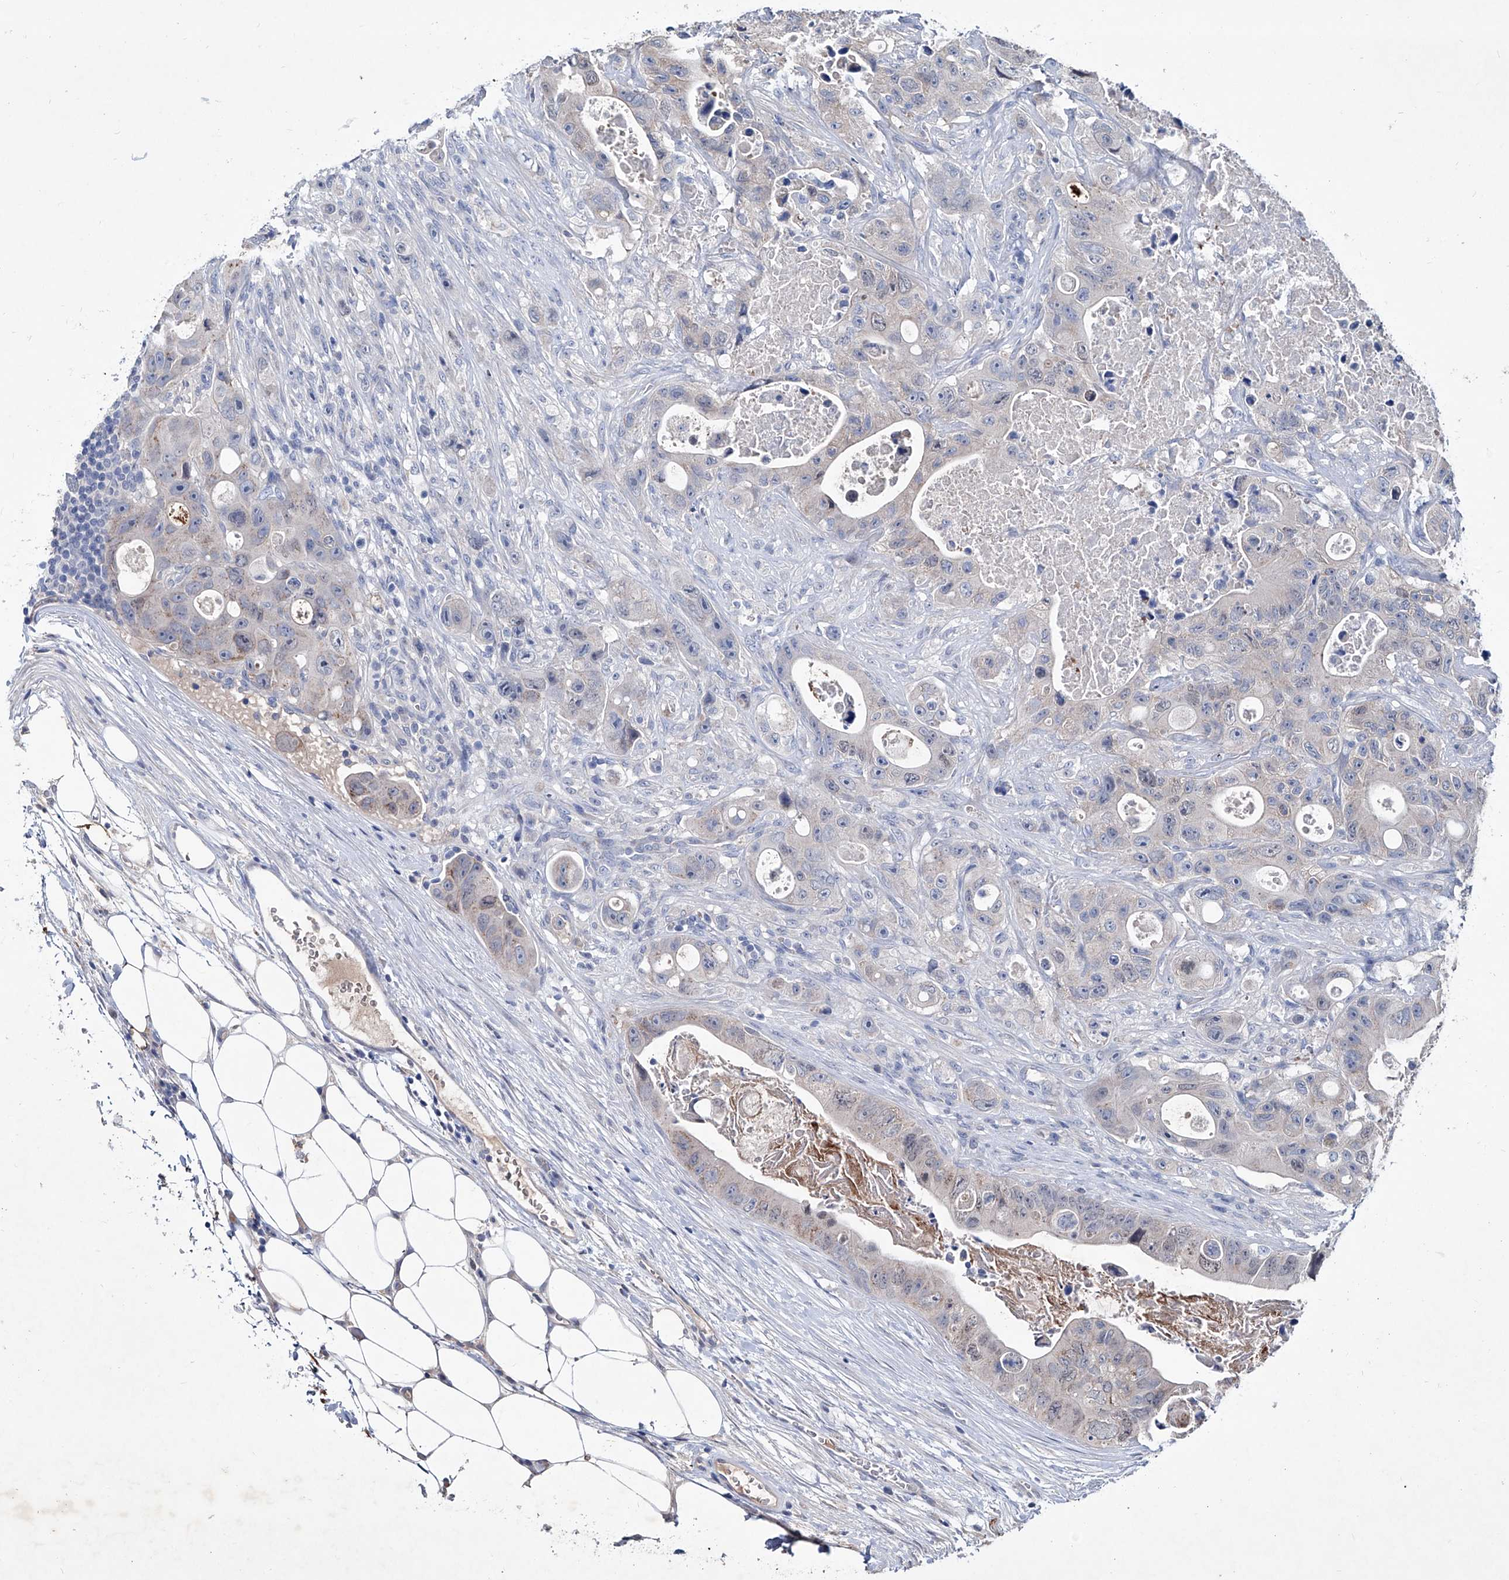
{"staining": {"intensity": "weak", "quantity": "<25%", "location": "cytoplasmic/membranous"}, "tissue": "colorectal cancer", "cell_type": "Tumor cells", "image_type": "cancer", "snomed": [{"axis": "morphology", "description": "Adenocarcinoma, NOS"}, {"axis": "topography", "description": "Colon"}], "caption": "DAB immunohistochemical staining of human colorectal cancer exhibits no significant expression in tumor cells.", "gene": "KLHL17", "patient": {"sex": "female", "age": 46}}